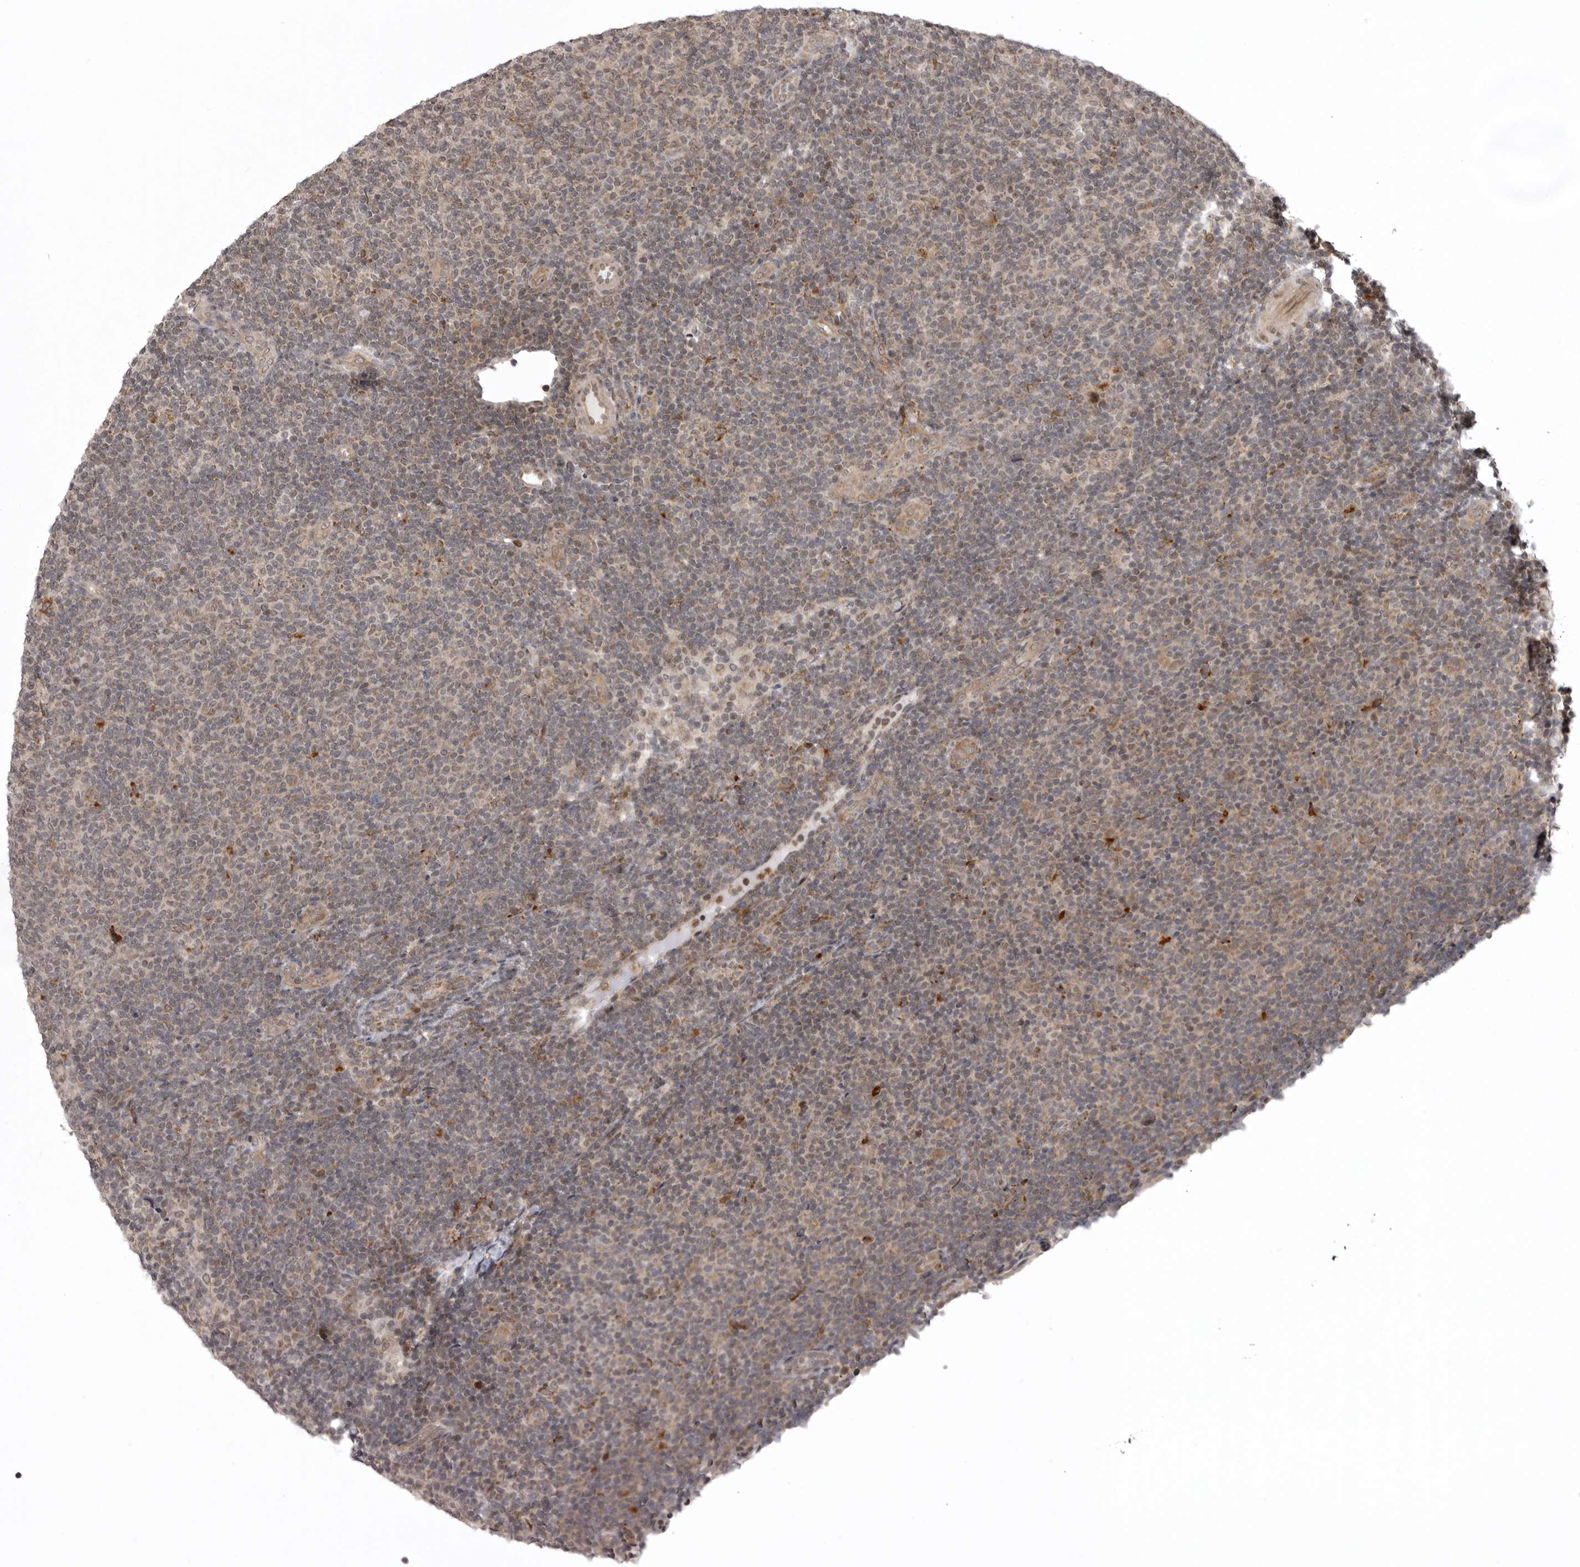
{"staining": {"intensity": "weak", "quantity": "25%-75%", "location": "cytoplasmic/membranous"}, "tissue": "lymphoma", "cell_type": "Tumor cells", "image_type": "cancer", "snomed": [{"axis": "morphology", "description": "Malignant lymphoma, non-Hodgkin's type, Low grade"}, {"axis": "topography", "description": "Lymph node"}], "caption": "Immunohistochemistry image of neoplastic tissue: human malignant lymphoma, non-Hodgkin's type (low-grade) stained using immunohistochemistry (IHC) reveals low levels of weak protein expression localized specifically in the cytoplasmic/membranous of tumor cells, appearing as a cytoplasmic/membranous brown color.", "gene": "C1orf109", "patient": {"sex": "male", "age": 66}}